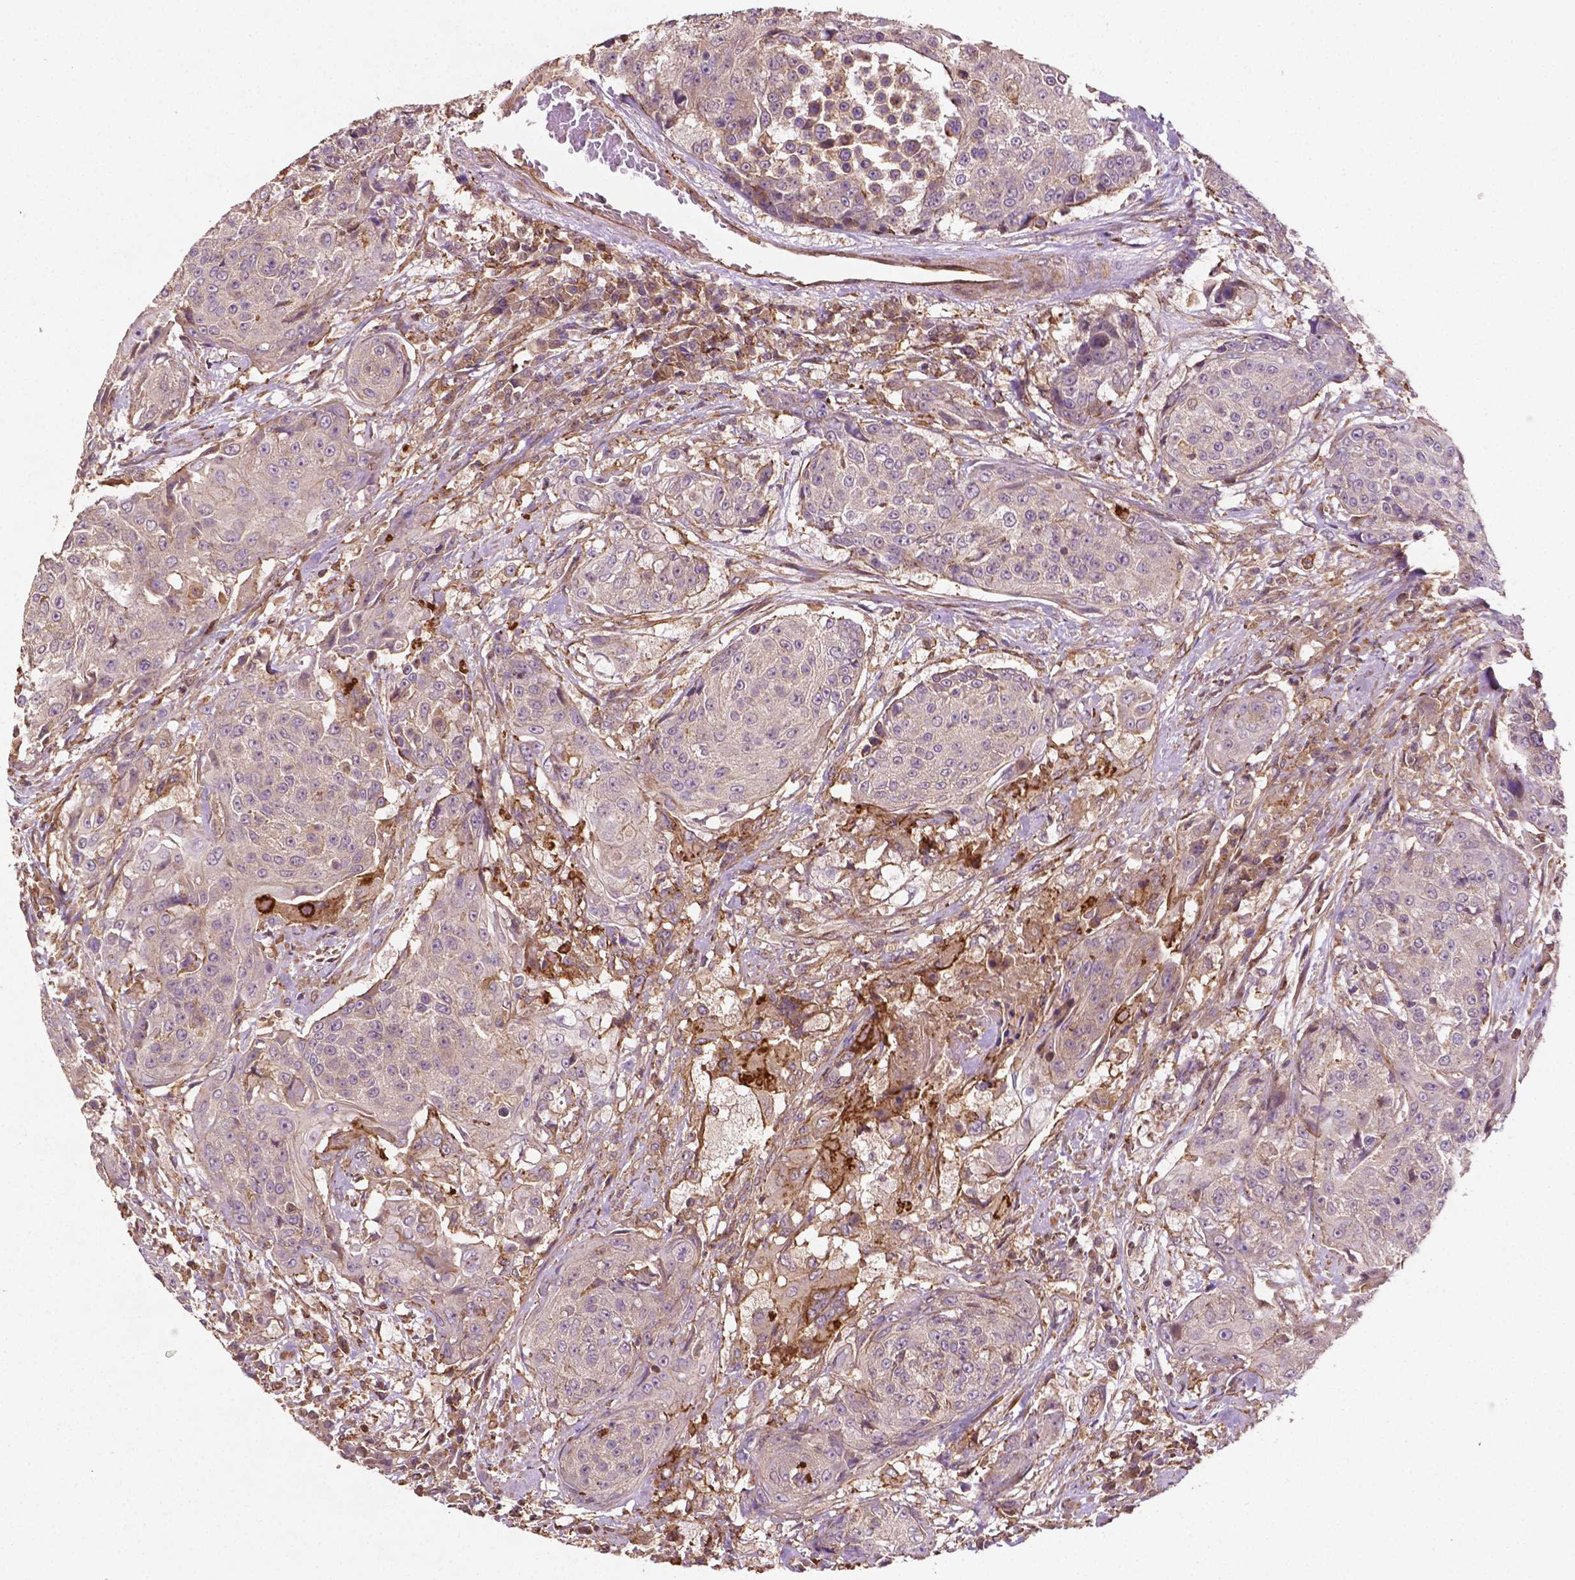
{"staining": {"intensity": "negative", "quantity": "none", "location": "none"}, "tissue": "urothelial cancer", "cell_type": "Tumor cells", "image_type": "cancer", "snomed": [{"axis": "morphology", "description": "Urothelial carcinoma, High grade"}, {"axis": "topography", "description": "Urinary bladder"}], "caption": "Immunohistochemical staining of human urothelial cancer displays no significant positivity in tumor cells.", "gene": "ZMYND19", "patient": {"sex": "female", "age": 63}}